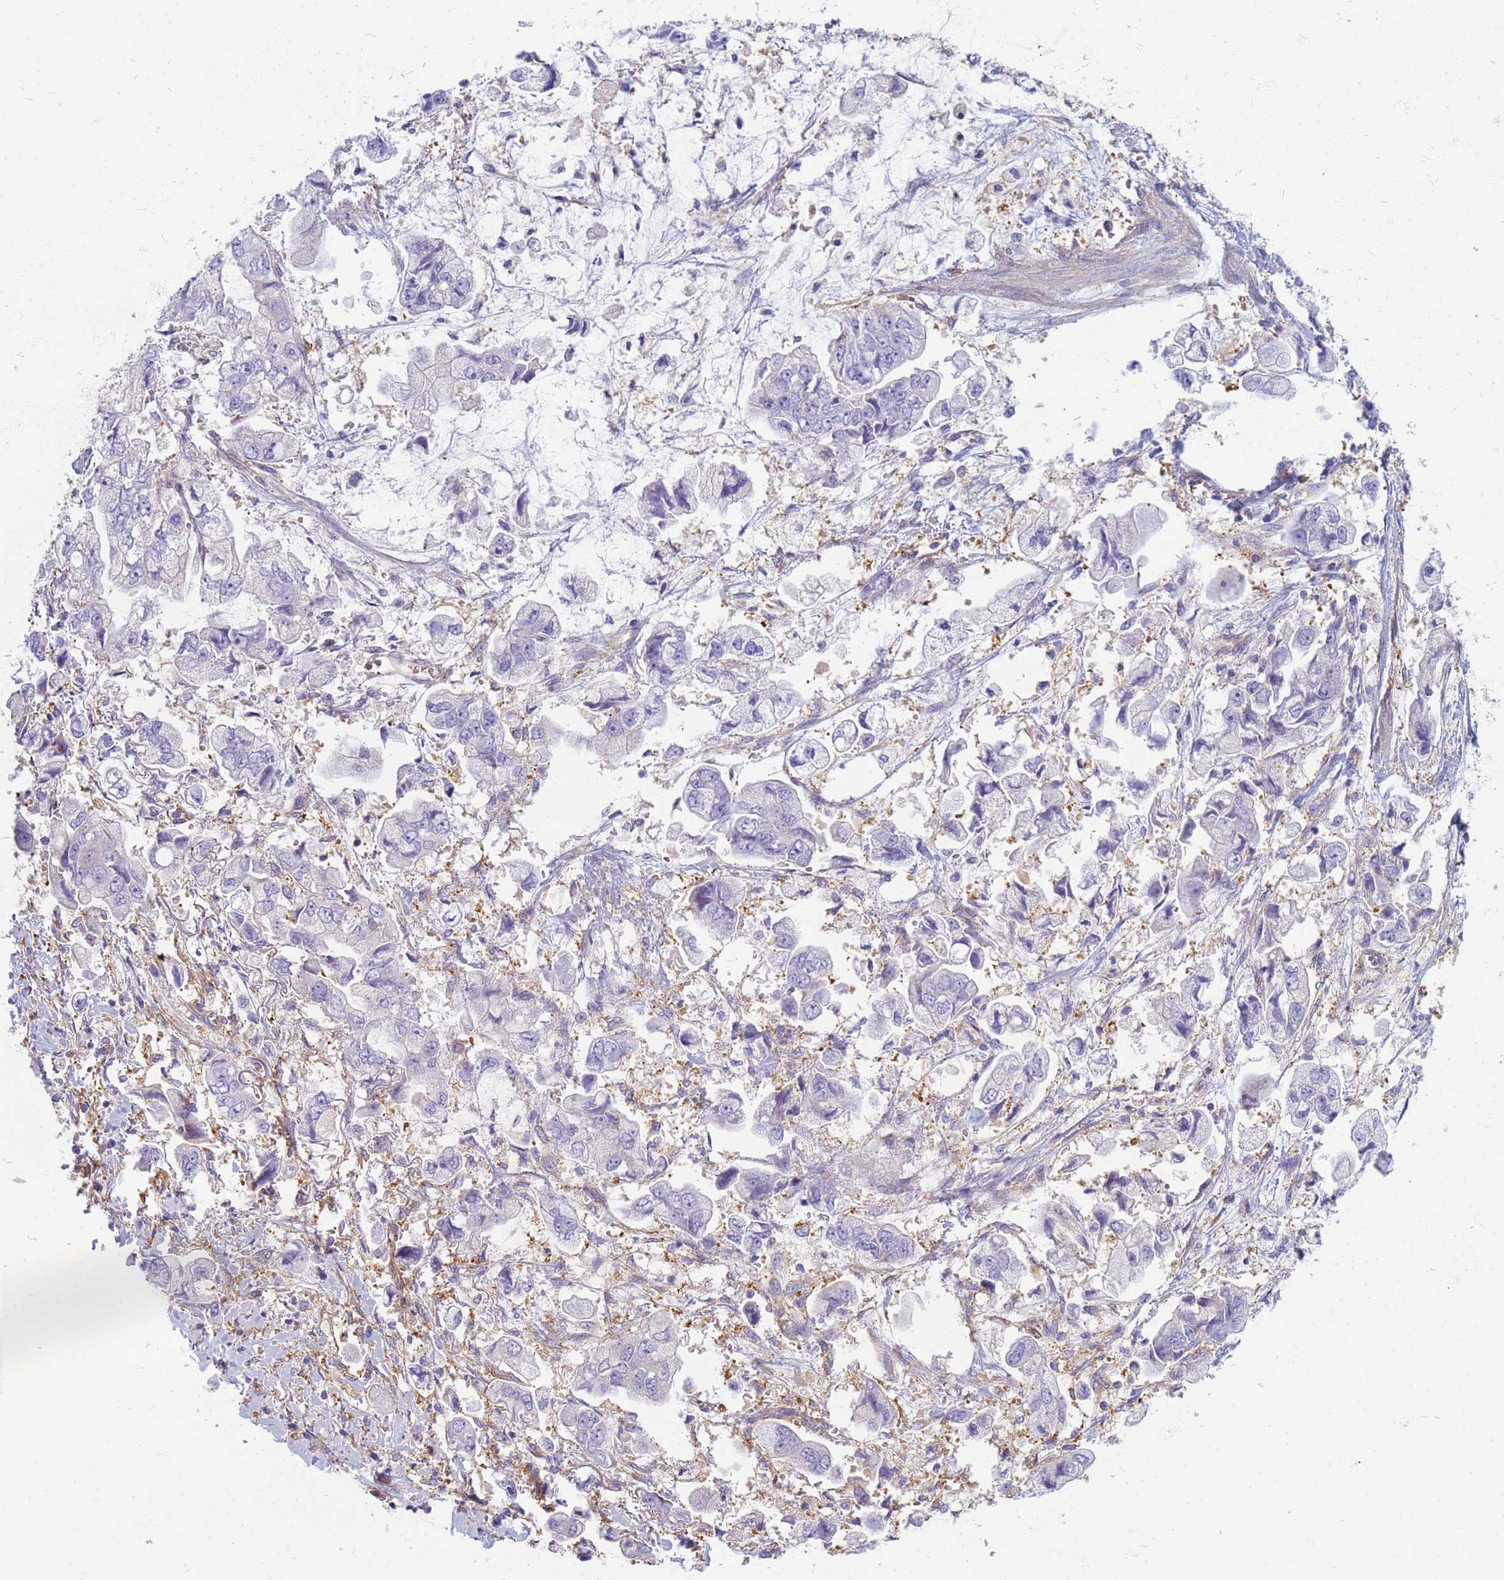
{"staining": {"intensity": "negative", "quantity": "none", "location": "none"}, "tissue": "stomach cancer", "cell_type": "Tumor cells", "image_type": "cancer", "snomed": [{"axis": "morphology", "description": "Adenocarcinoma, NOS"}, {"axis": "topography", "description": "Stomach"}], "caption": "Photomicrograph shows no significant protein expression in tumor cells of stomach cancer (adenocarcinoma).", "gene": "EEA1", "patient": {"sex": "male", "age": 62}}